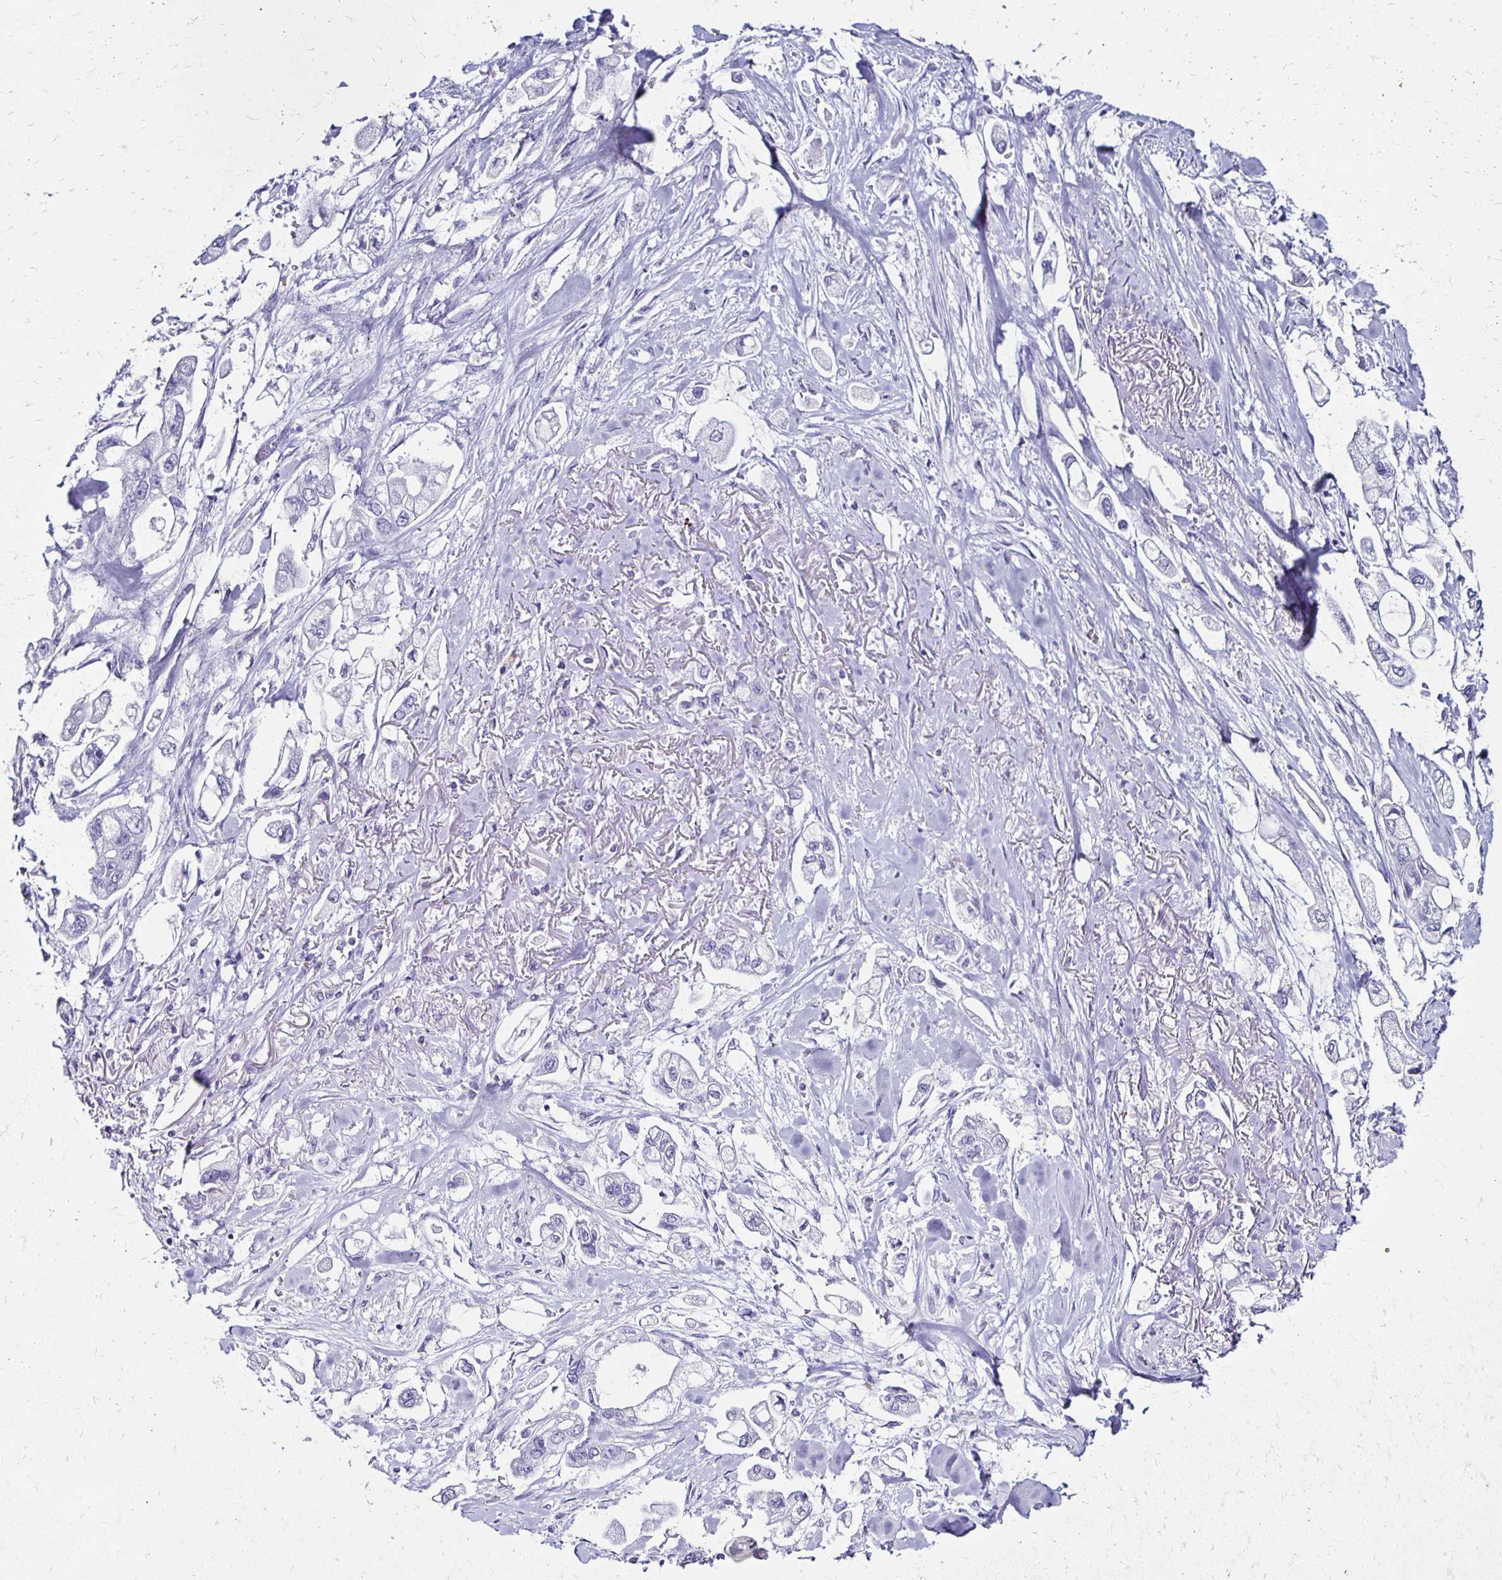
{"staining": {"intensity": "negative", "quantity": "none", "location": "none"}, "tissue": "stomach cancer", "cell_type": "Tumor cells", "image_type": "cancer", "snomed": [{"axis": "morphology", "description": "Adenocarcinoma, NOS"}, {"axis": "topography", "description": "Stomach"}], "caption": "High power microscopy photomicrograph of an immunohistochemistry (IHC) histopathology image of stomach cancer, revealing no significant positivity in tumor cells. (Stains: DAB (3,3'-diaminobenzidine) IHC with hematoxylin counter stain, Microscopy: brightfield microscopy at high magnification).", "gene": "KCNT1", "patient": {"sex": "male", "age": 62}}